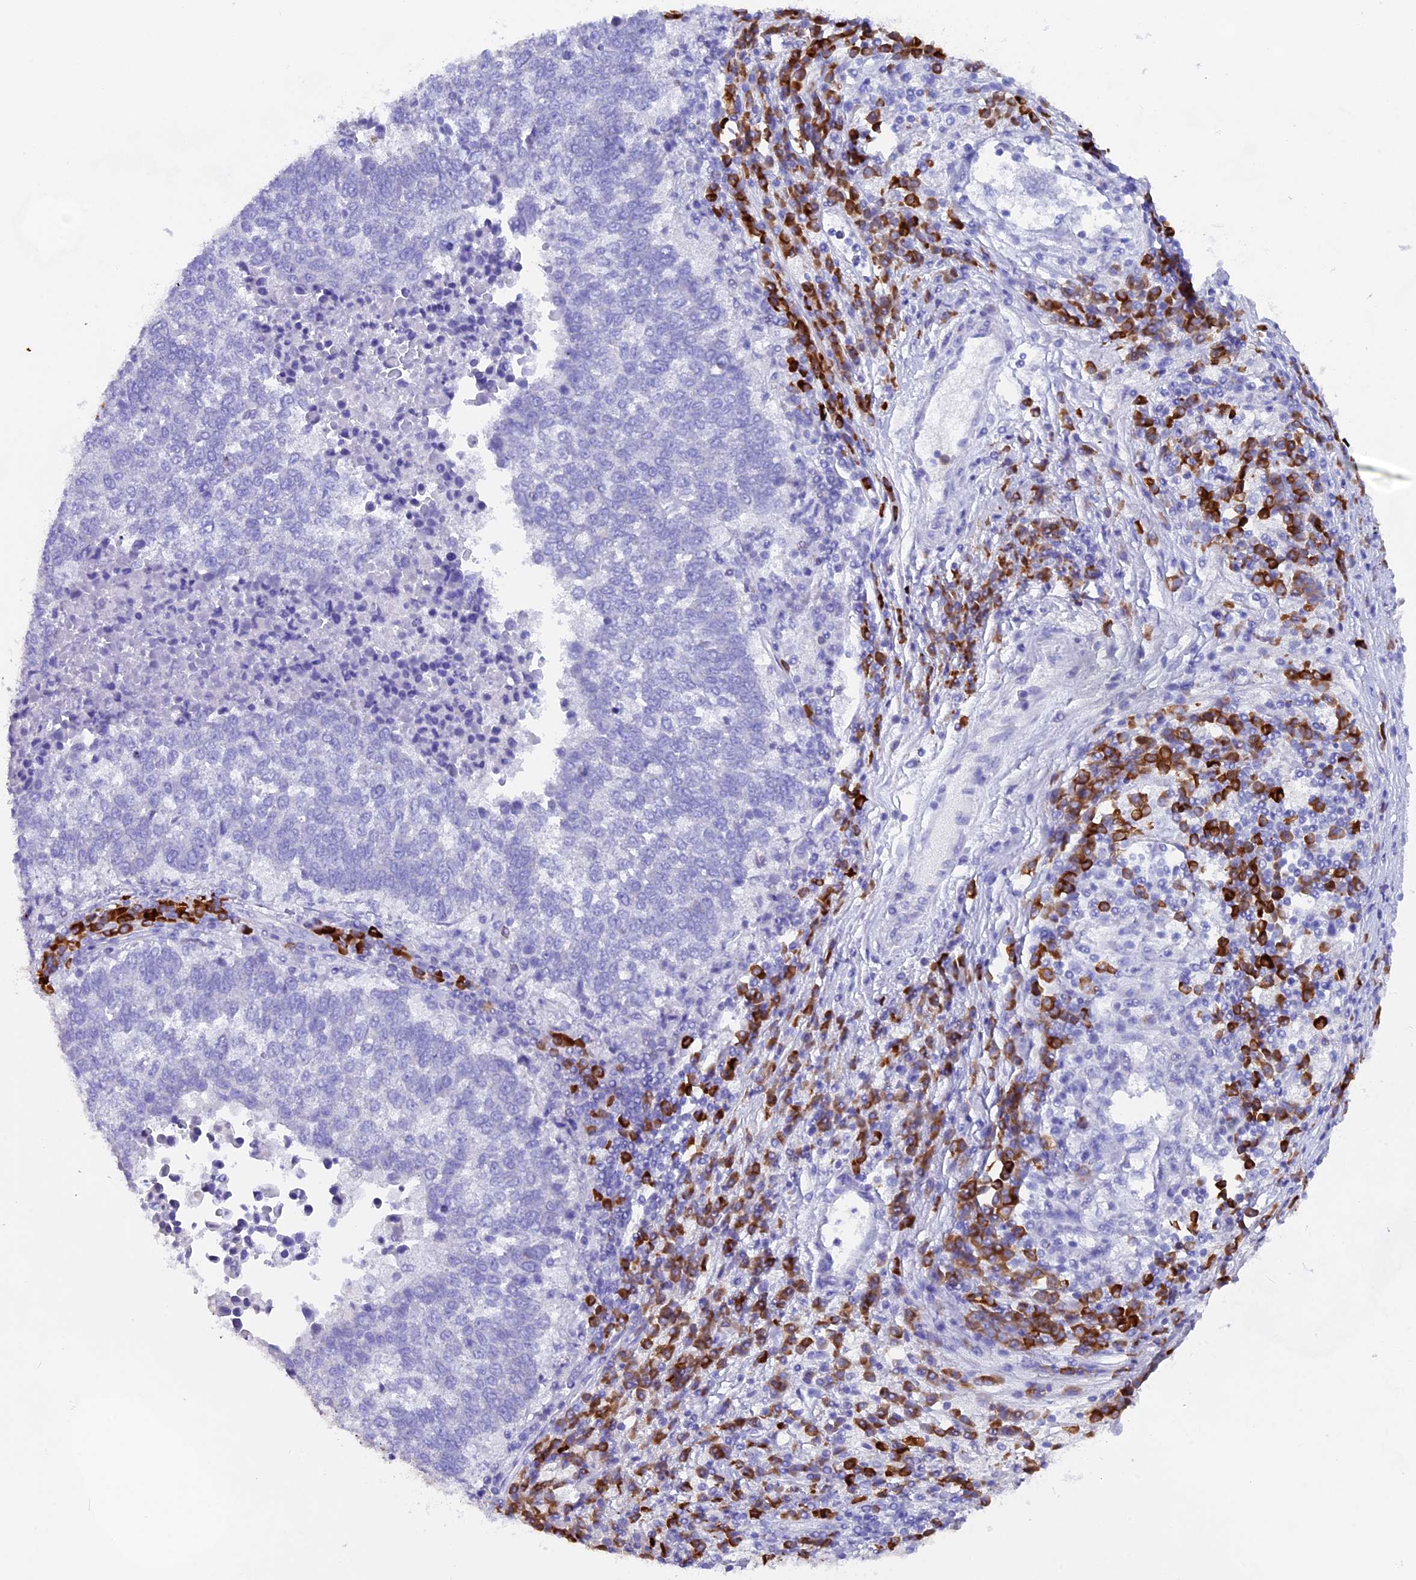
{"staining": {"intensity": "negative", "quantity": "none", "location": "none"}, "tissue": "lung cancer", "cell_type": "Tumor cells", "image_type": "cancer", "snomed": [{"axis": "morphology", "description": "Squamous cell carcinoma, NOS"}, {"axis": "topography", "description": "Lung"}], "caption": "An immunohistochemistry (IHC) histopathology image of squamous cell carcinoma (lung) is shown. There is no staining in tumor cells of squamous cell carcinoma (lung).", "gene": "FKBP11", "patient": {"sex": "male", "age": 73}}